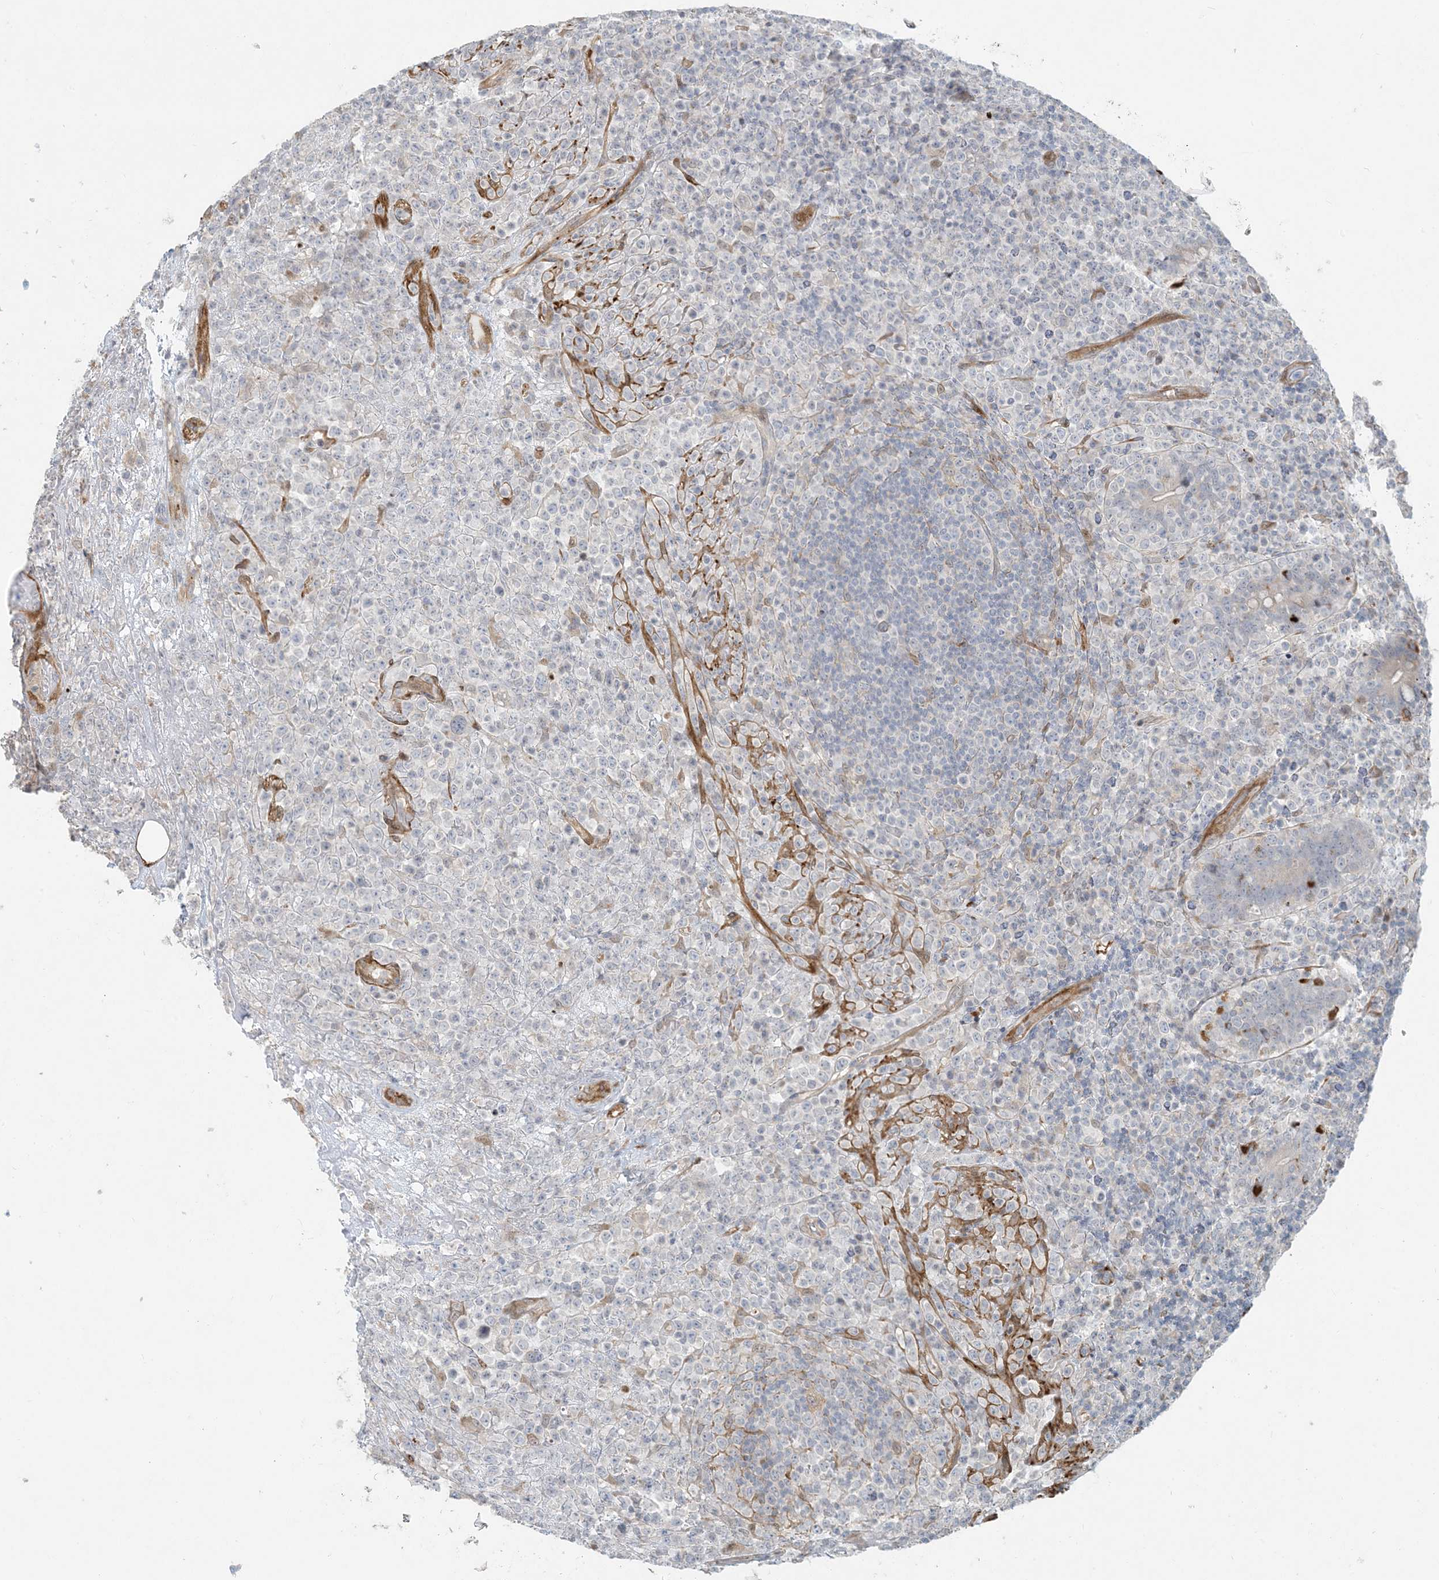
{"staining": {"intensity": "negative", "quantity": "none", "location": "none"}, "tissue": "lymphoma", "cell_type": "Tumor cells", "image_type": "cancer", "snomed": [{"axis": "morphology", "description": "Malignant lymphoma, non-Hodgkin's type, High grade"}, {"axis": "topography", "description": "Colon"}], "caption": "The immunohistochemistry (IHC) photomicrograph has no significant positivity in tumor cells of lymphoma tissue.", "gene": "BCORL1", "patient": {"sex": "female", "age": 53}}